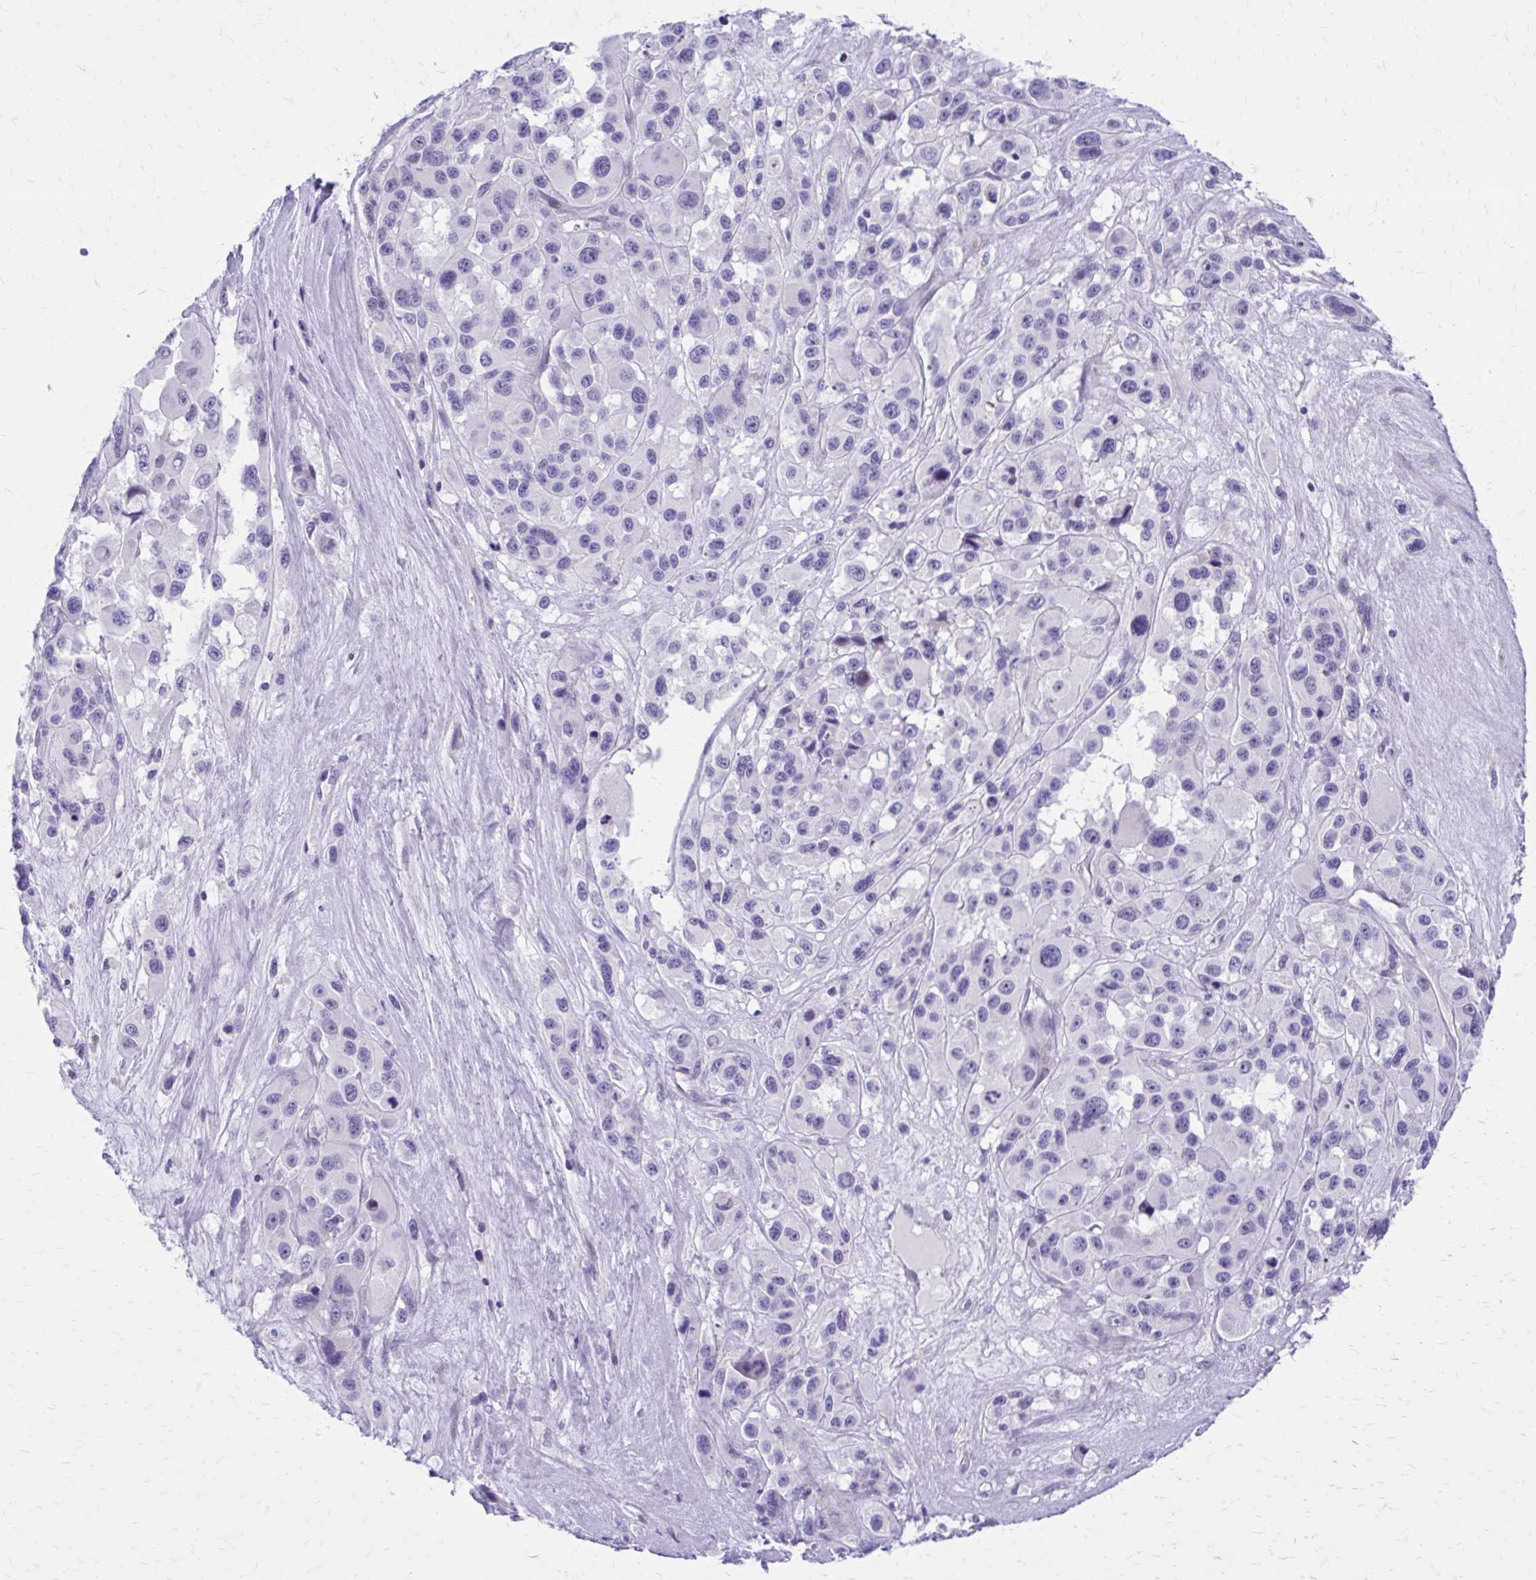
{"staining": {"intensity": "negative", "quantity": "none", "location": "none"}, "tissue": "melanoma", "cell_type": "Tumor cells", "image_type": "cancer", "snomed": [{"axis": "morphology", "description": "Malignant melanoma, Metastatic site"}, {"axis": "topography", "description": "Lymph node"}], "caption": "Immunohistochemistry micrograph of neoplastic tissue: human malignant melanoma (metastatic site) stained with DAB (3,3'-diaminobenzidine) exhibits no significant protein staining in tumor cells.", "gene": "LCN15", "patient": {"sex": "female", "age": 65}}